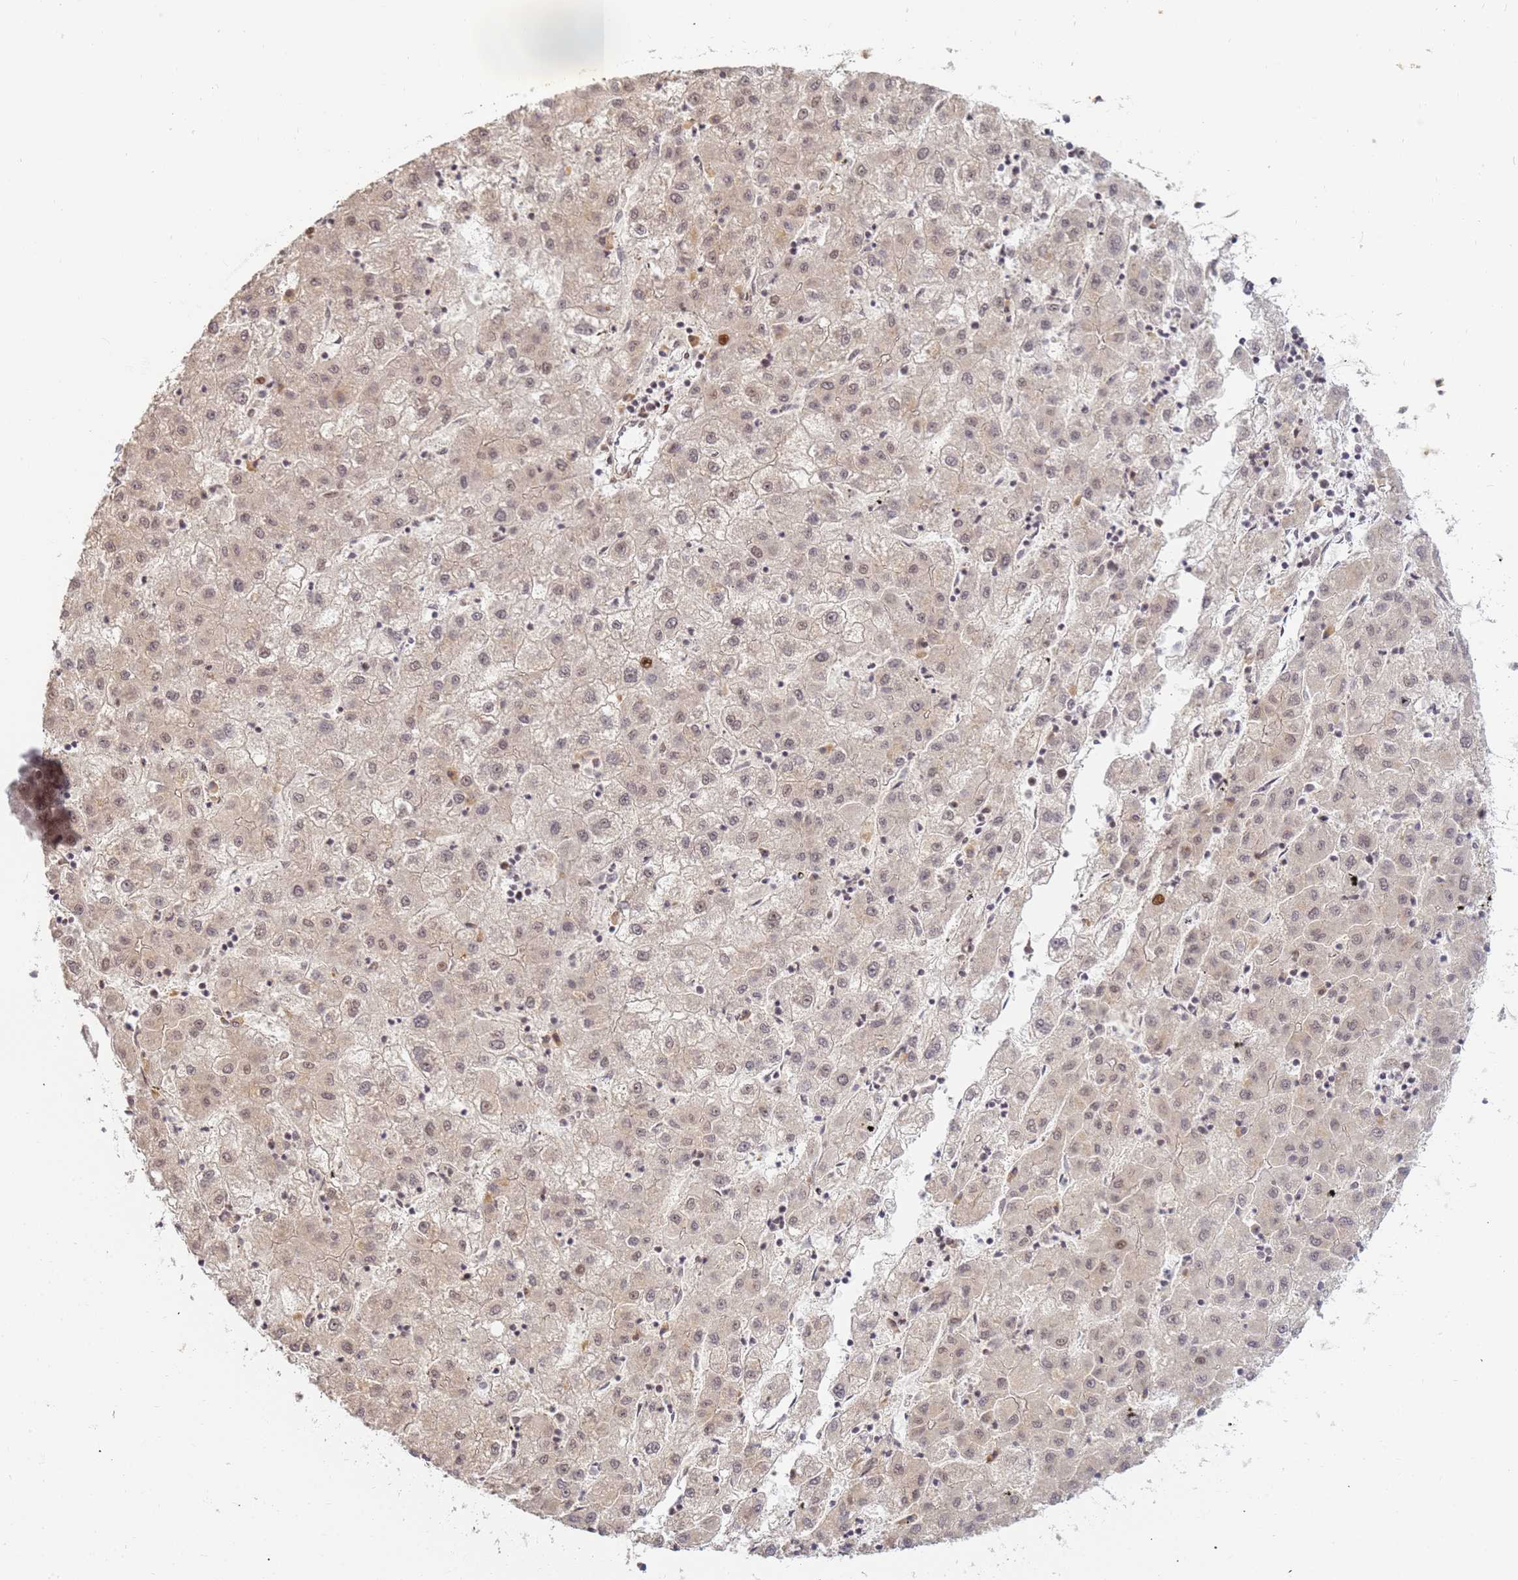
{"staining": {"intensity": "weak", "quantity": "25%-75%", "location": "nuclear"}, "tissue": "liver cancer", "cell_type": "Tumor cells", "image_type": "cancer", "snomed": [{"axis": "morphology", "description": "Carcinoma, Hepatocellular, NOS"}, {"axis": "topography", "description": "Liver"}], "caption": "Immunohistochemical staining of human liver cancer shows low levels of weak nuclear protein staining in approximately 25%-75% of tumor cells. Using DAB (brown) and hematoxylin (blue) stains, captured at high magnification using brightfield microscopy.", "gene": "ABCA2", "patient": {"sex": "male", "age": 72}}